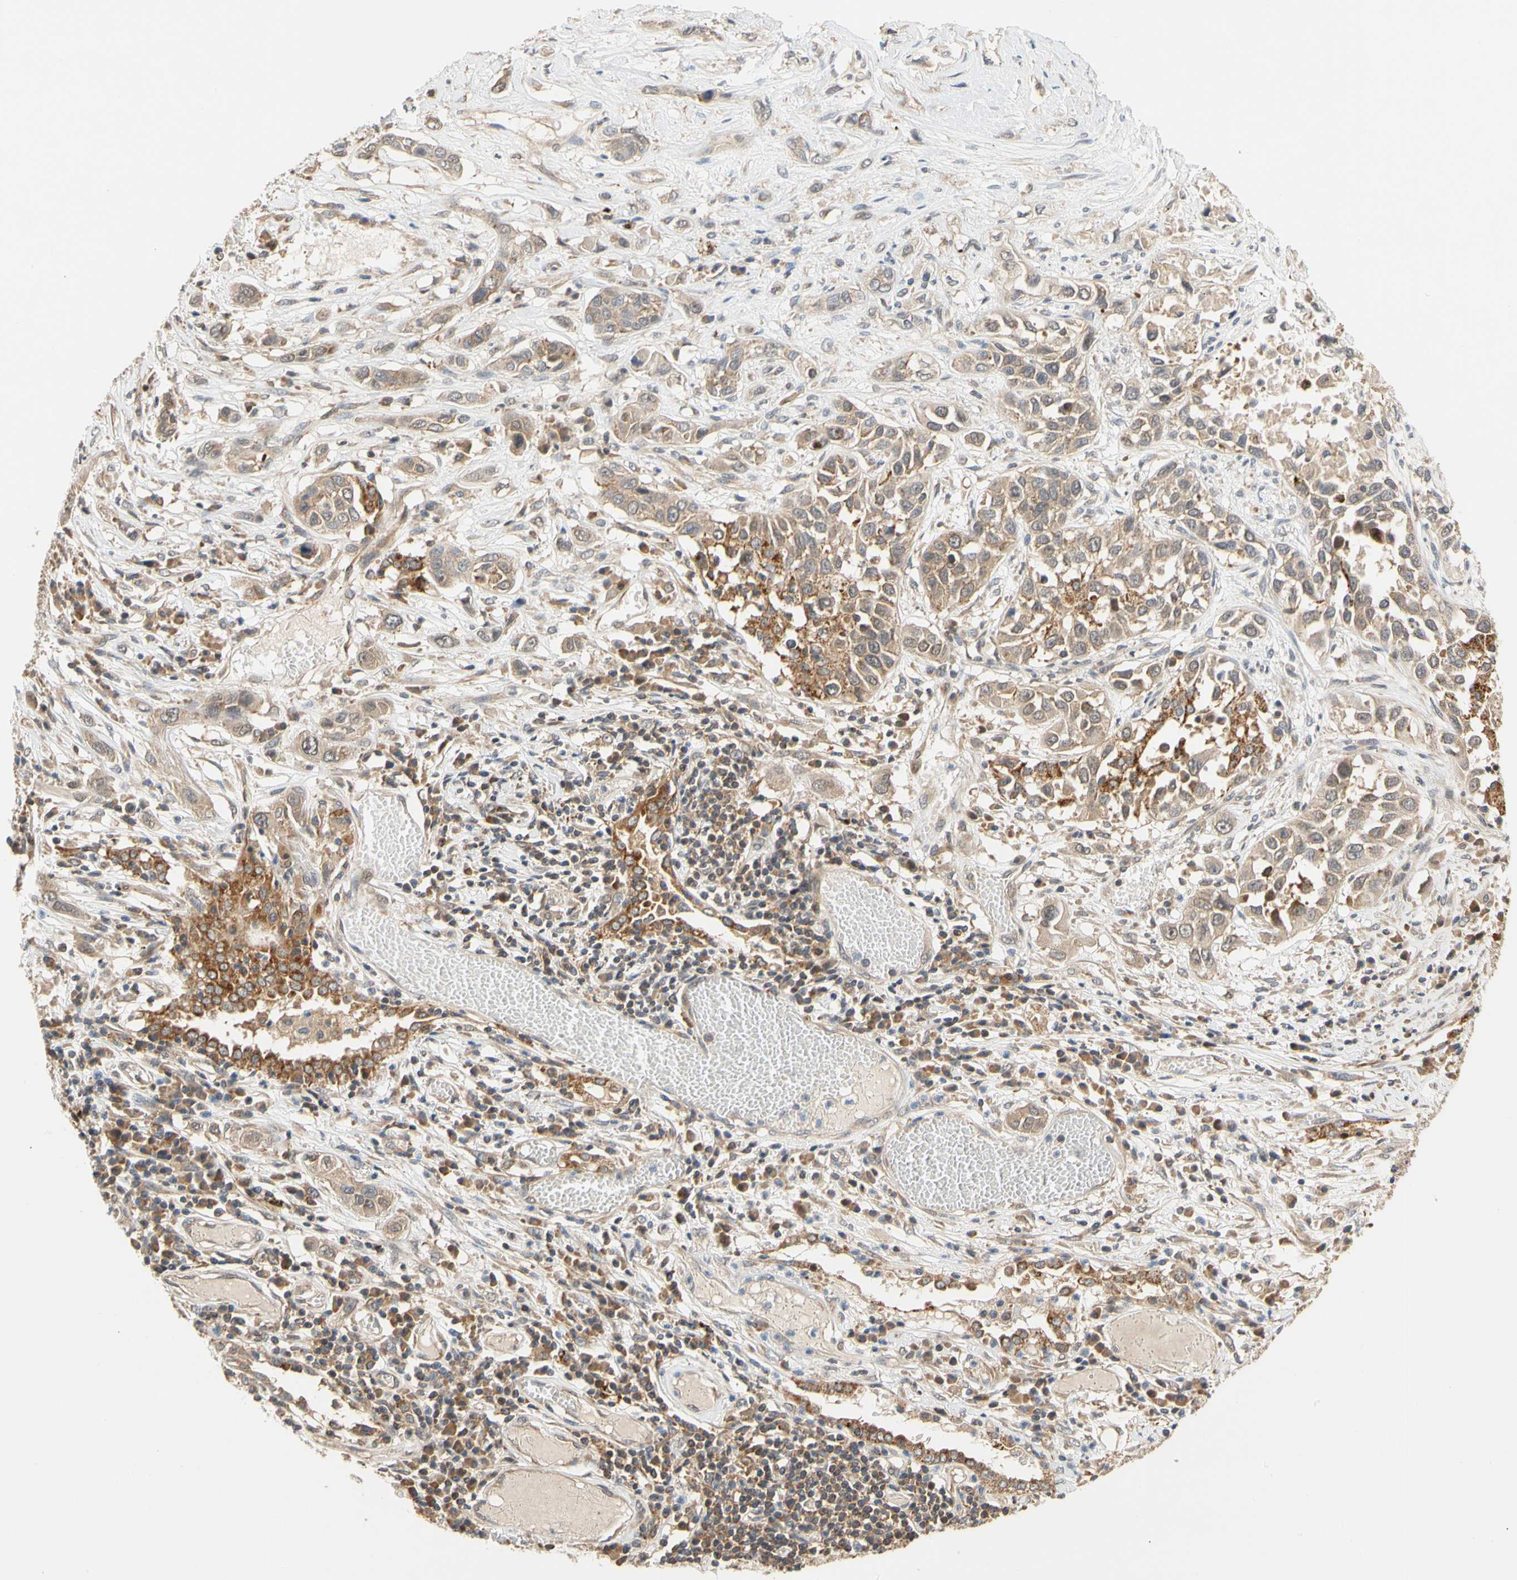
{"staining": {"intensity": "moderate", "quantity": ">75%", "location": "cytoplasmic/membranous"}, "tissue": "lung cancer", "cell_type": "Tumor cells", "image_type": "cancer", "snomed": [{"axis": "morphology", "description": "Squamous cell carcinoma, NOS"}, {"axis": "topography", "description": "Lung"}], "caption": "Tumor cells reveal medium levels of moderate cytoplasmic/membranous positivity in approximately >75% of cells in human squamous cell carcinoma (lung).", "gene": "ANKHD1", "patient": {"sex": "male", "age": 71}}